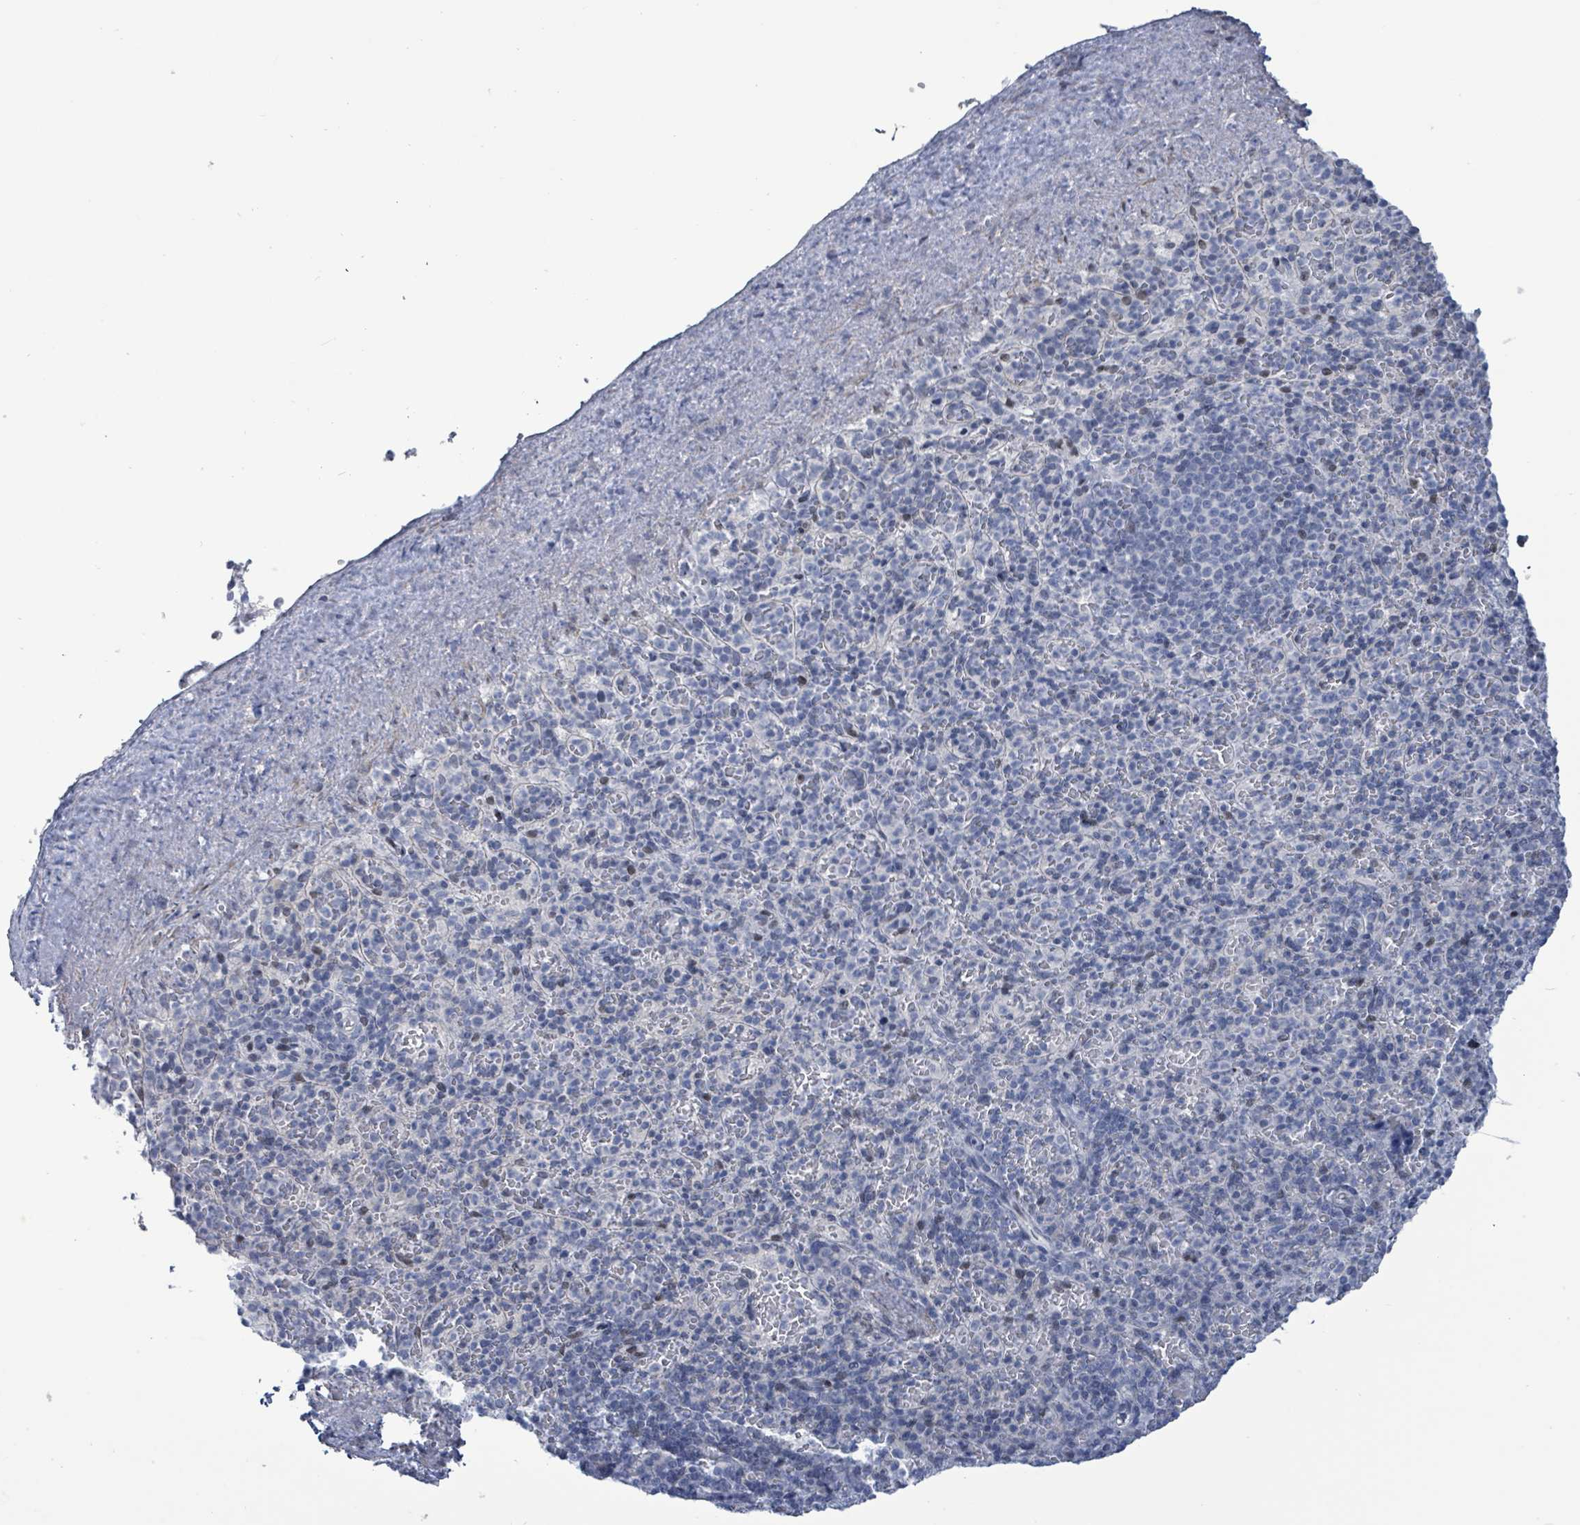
{"staining": {"intensity": "negative", "quantity": "none", "location": "none"}, "tissue": "spleen", "cell_type": "Cells in red pulp", "image_type": "normal", "snomed": [{"axis": "morphology", "description": "Normal tissue, NOS"}, {"axis": "topography", "description": "Spleen"}], "caption": "Photomicrograph shows no significant protein expression in cells in red pulp of normal spleen.", "gene": "NTN3", "patient": {"sex": "female", "age": 74}}